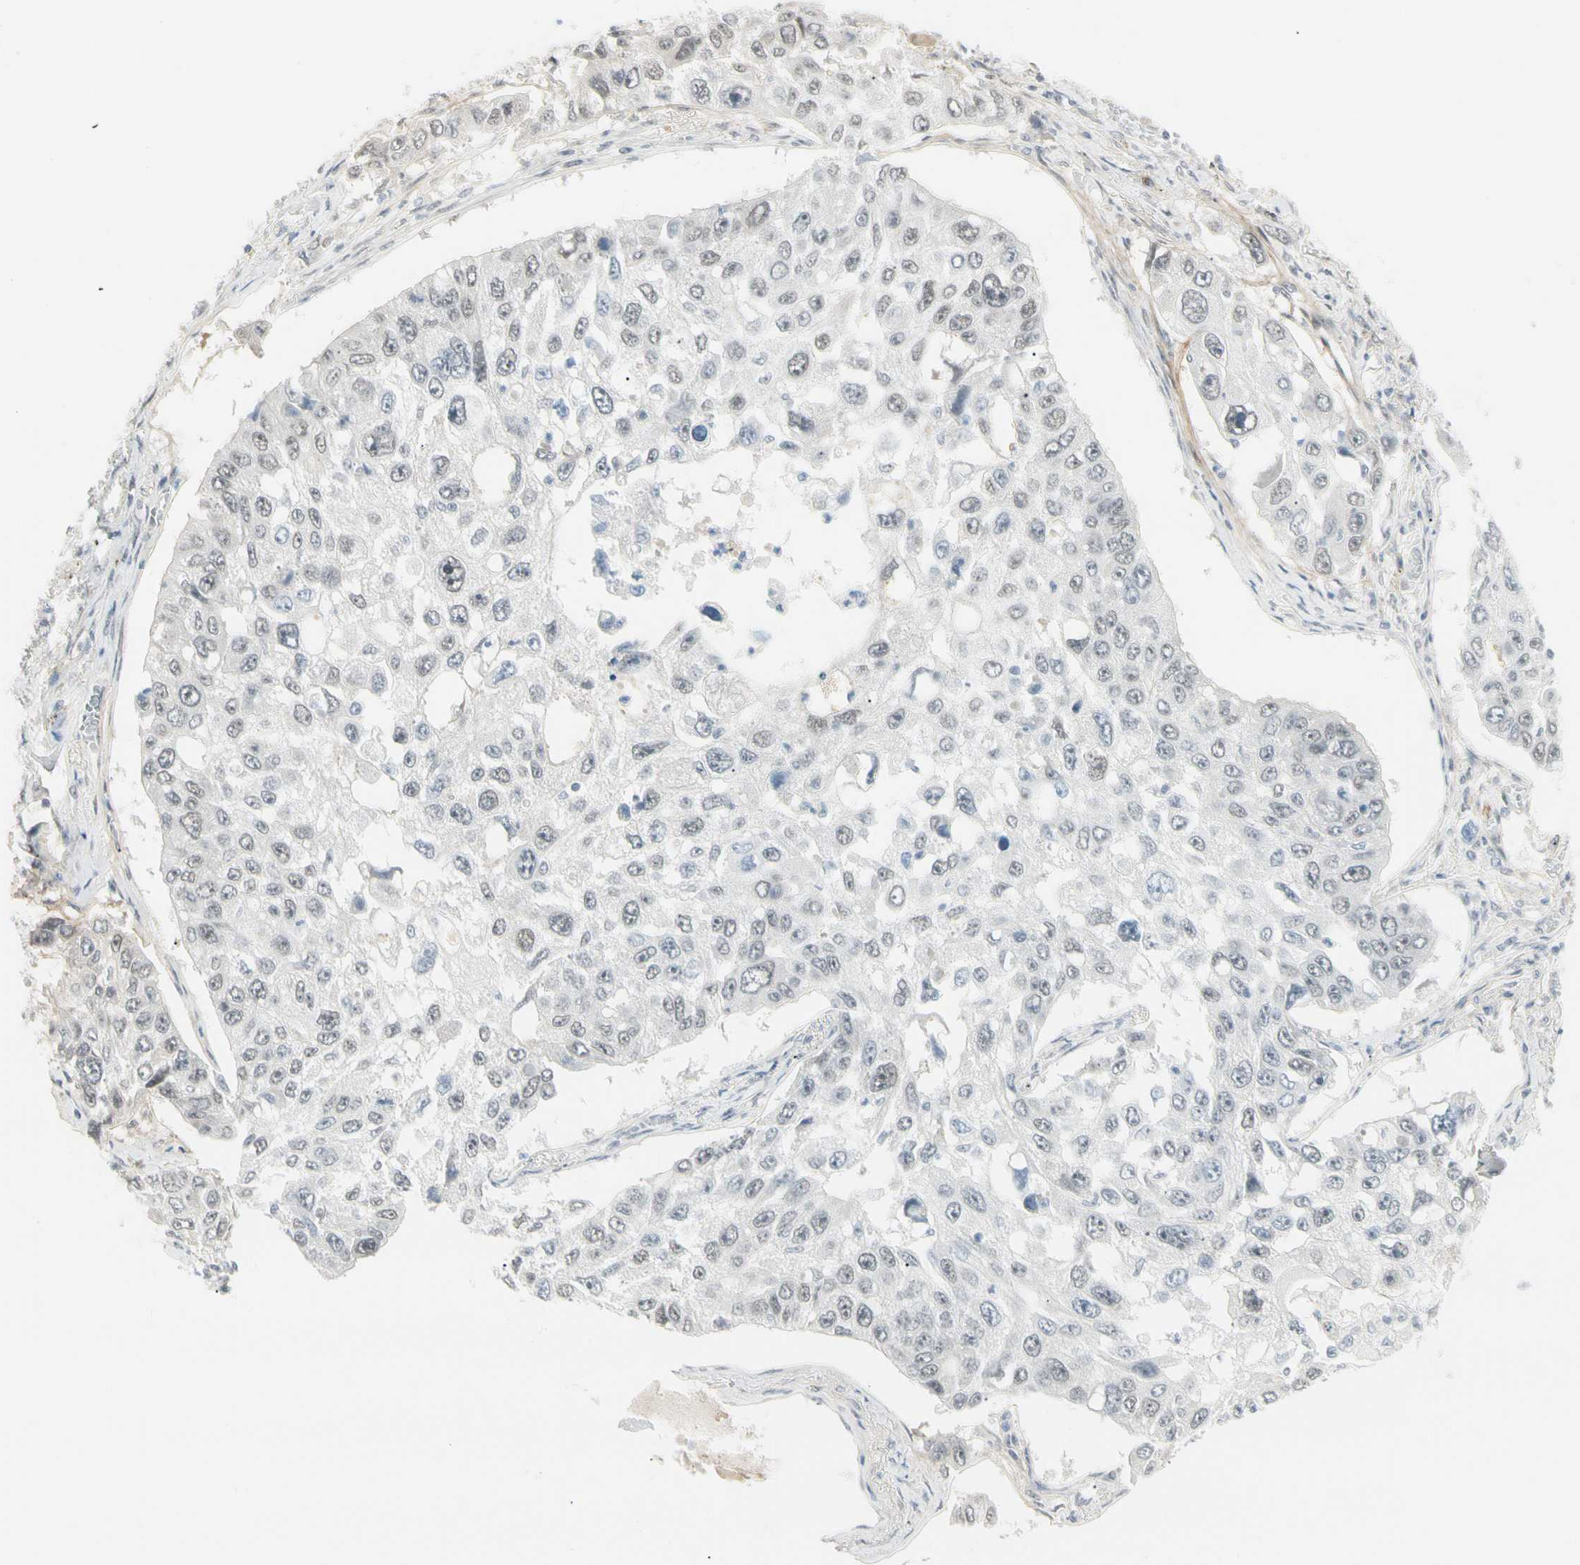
{"staining": {"intensity": "weak", "quantity": "<25%", "location": "nuclear"}, "tissue": "lung cancer", "cell_type": "Tumor cells", "image_type": "cancer", "snomed": [{"axis": "morphology", "description": "Squamous cell carcinoma, NOS"}, {"axis": "topography", "description": "Lung"}], "caption": "Immunohistochemical staining of lung squamous cell carcinoma displays no significant staining in tumor cells.", "gene": "ASPN", "patient": {"sex": "male", "age": 71}}